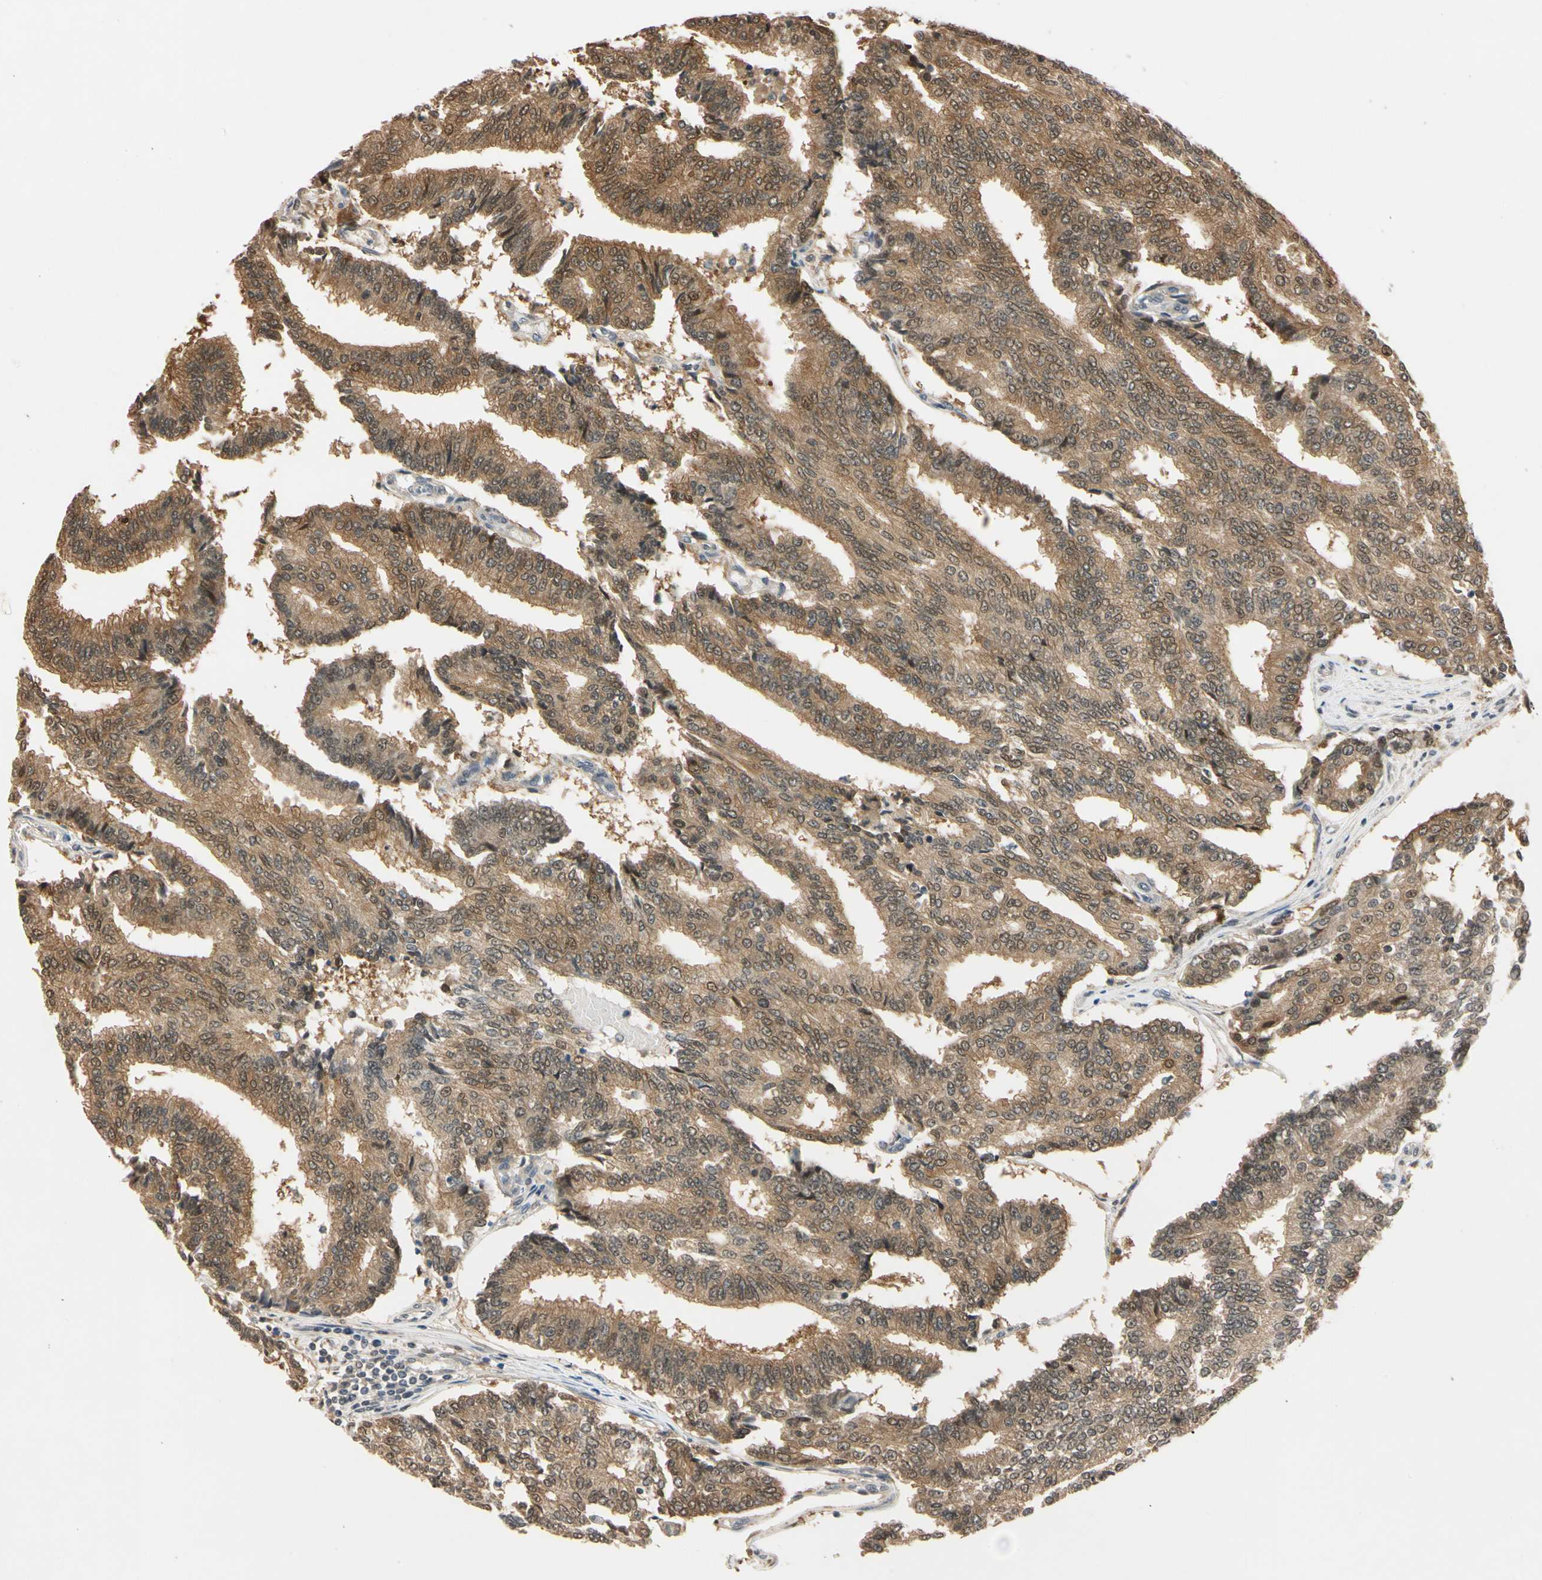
{"staining": {"intensity": "moderate", "quantity": ">75%", "location": "cytoplasmic/membranous,nuclear"}, "tissue": "prostate cancer", "cell_type": "Tumor cells", "image_type": "cancer", "snomed": [{"axis": "morphology", "description": "Adenocarcinoma, High grade"}, {"axis": "topography", "description": "Prostate"}], "caption": "A brown stain shows moderate cytoplasmic/membranous and nuclear positivity of a protein in prostate high-grade adenocarcinoma tumor cells. The staining is performed using DAB brown chromogen to label protein expression. The nuclei are counter-stained blue using hematoxylin.", "gene": "RIOX2", "patient": {"sex": "male", "age": 55}}